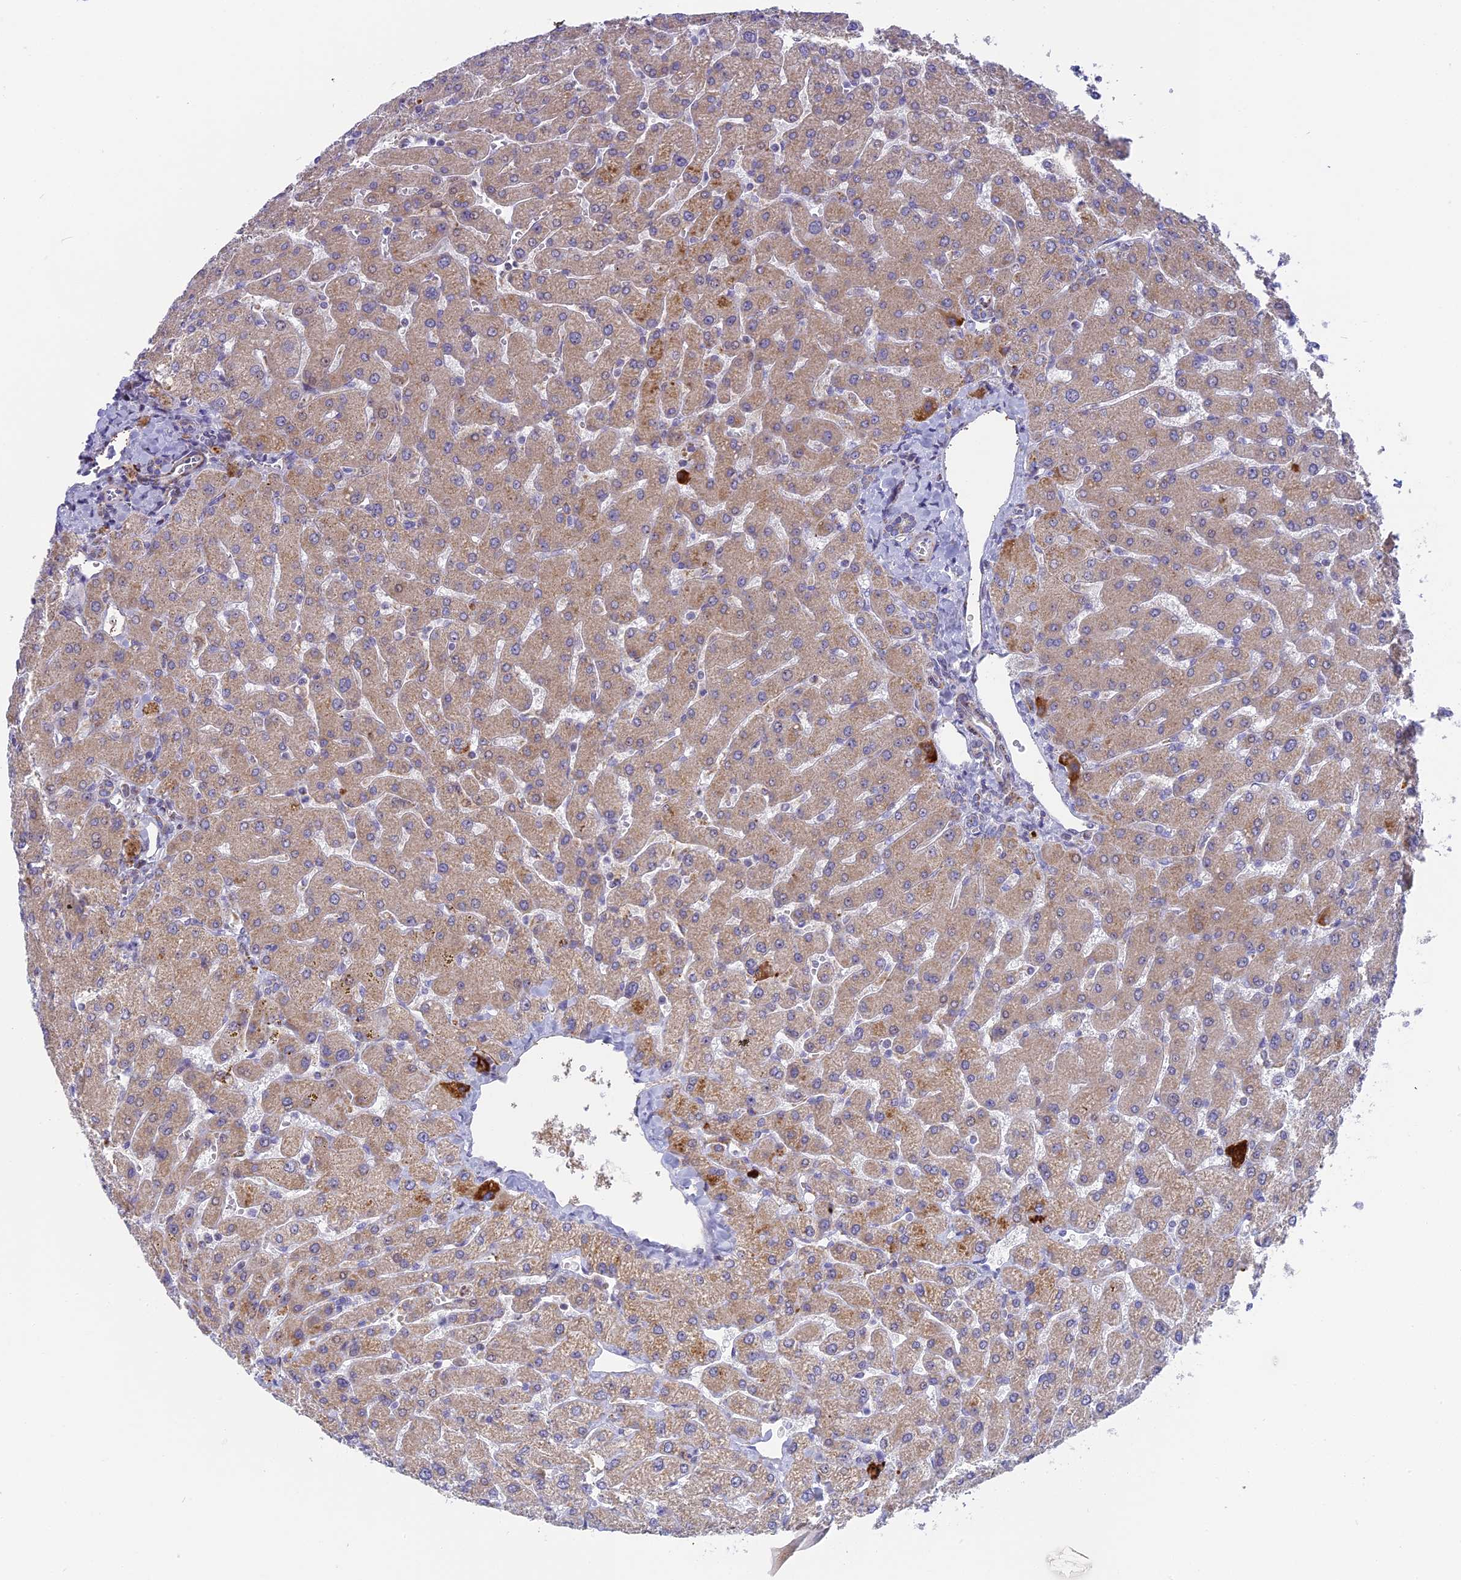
{"staining": {"intensity": "weak", "quantity": "25%-75%", "location": "cytoplasmic/membranous"}, "tissue": "liver", "cell_type": "Cholangiocytes", "image_type": "normal", "snomed": [{"axis": "morphology", "description": "Normal tissue, NOS"}, {"axis": "topography", "description": "Liver"}], "caption": "High-power microscopy captured an IHC photomicrograph of normal liver, revealing weak cytoplasmic/membranous staining in about 25%-75% of cholangiocytes. The protein is shown in brown color, while the nuclei are stained blue.", "gene": "DTWD1", "patient": {"sex": "male", "age": 55}}